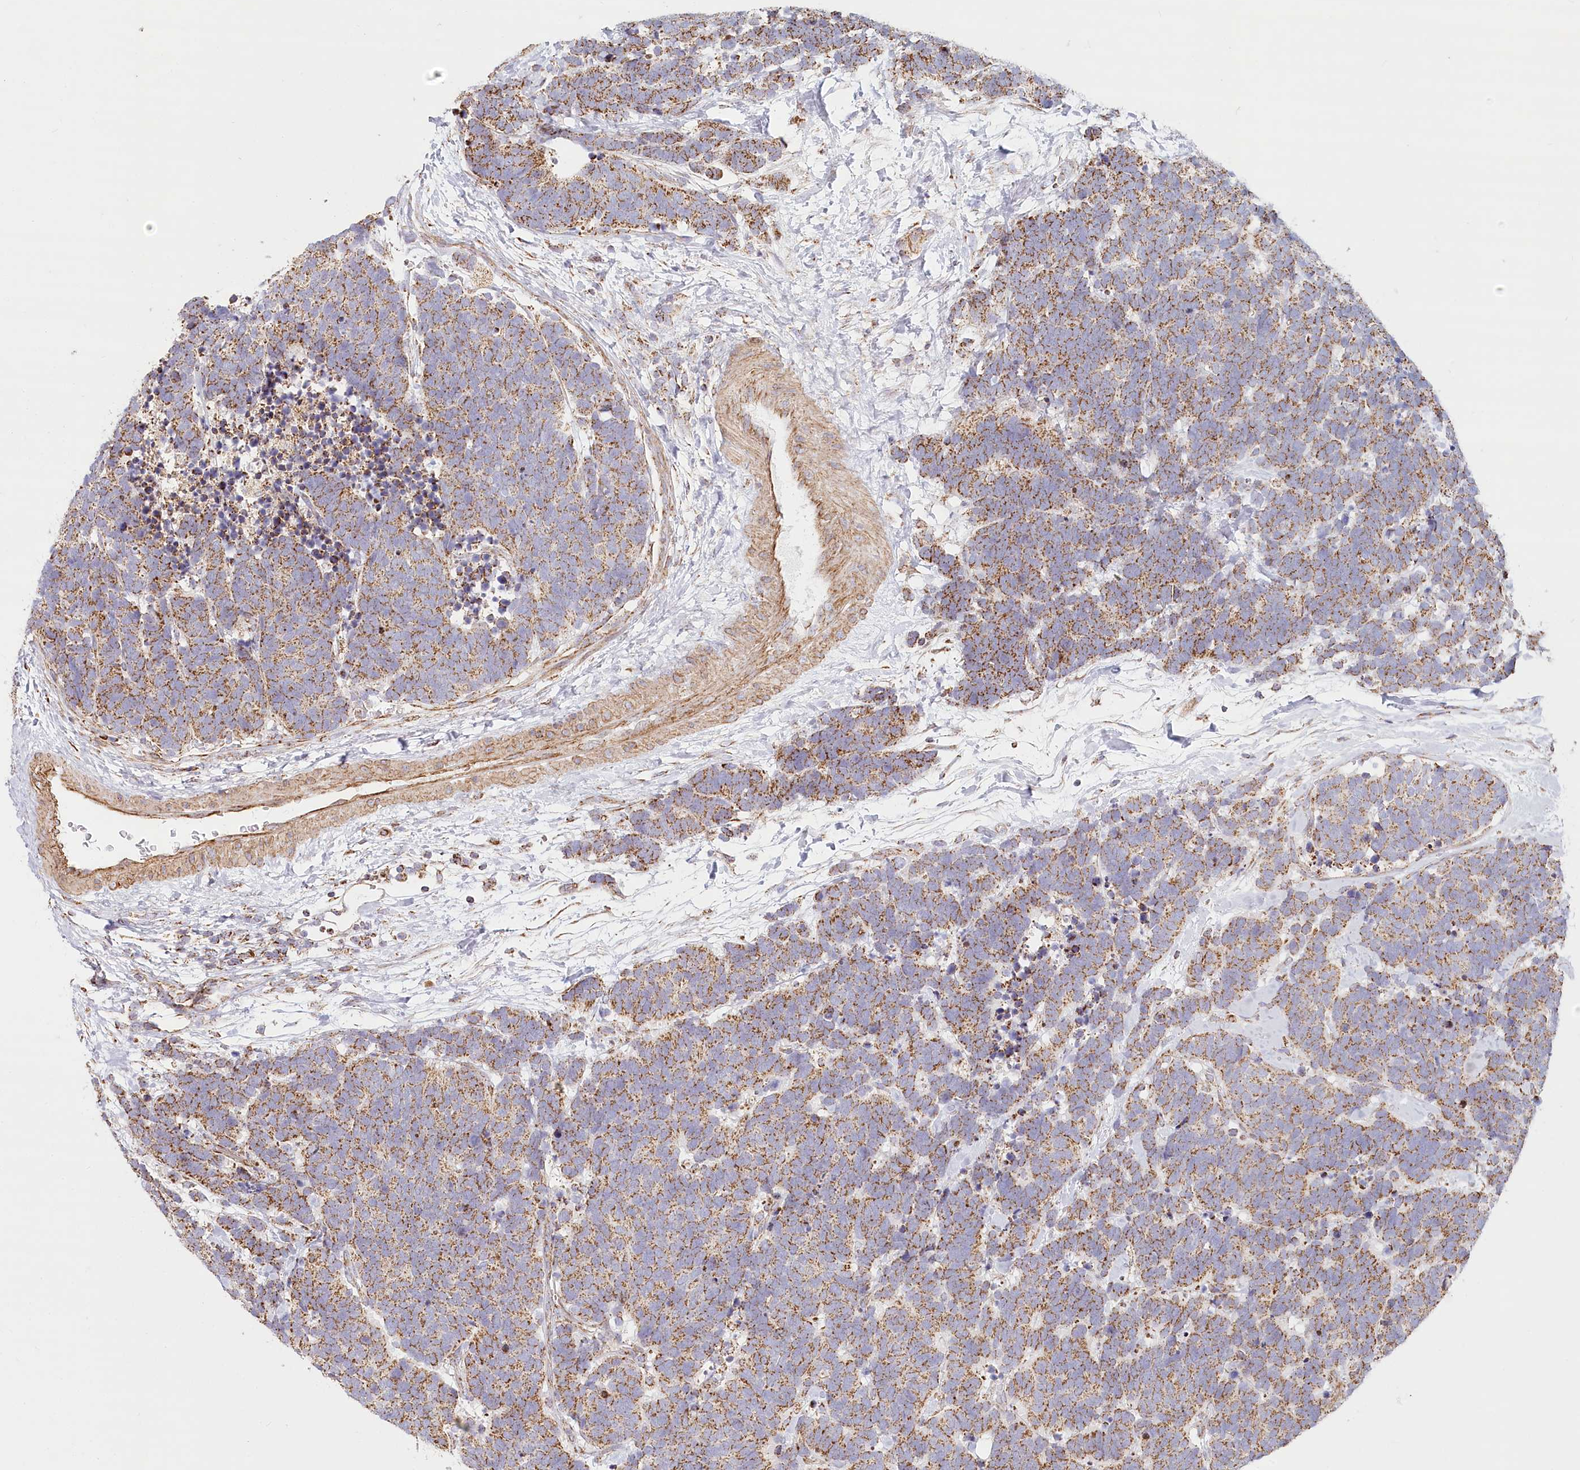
{"staining": {"intensity": "moderate", "quantity": ">75%", "location": "cytoplasmic/membranous"}, "tissue": "carcinoid", "cell_type": "Tumor cells", "image_type": "cancer", "snomed": [{"axis": "morphology", "description": "Carcinoma, NOS"}, {"axis": "morphology", "description": "Carcinoid, malignant, NOS"}, {"axis": "topography", "description": "Urinary bladder"}], "caption": "Protein staining of carcinoma tissue reveals moderate cytoplasmic/membranous staining in approximately >75% of tumor cells. (DAB = brown stain, brightfield microscopy at high magnification).", "gene": "UMPS", "patient": {"sex": "male", "age": 57}}